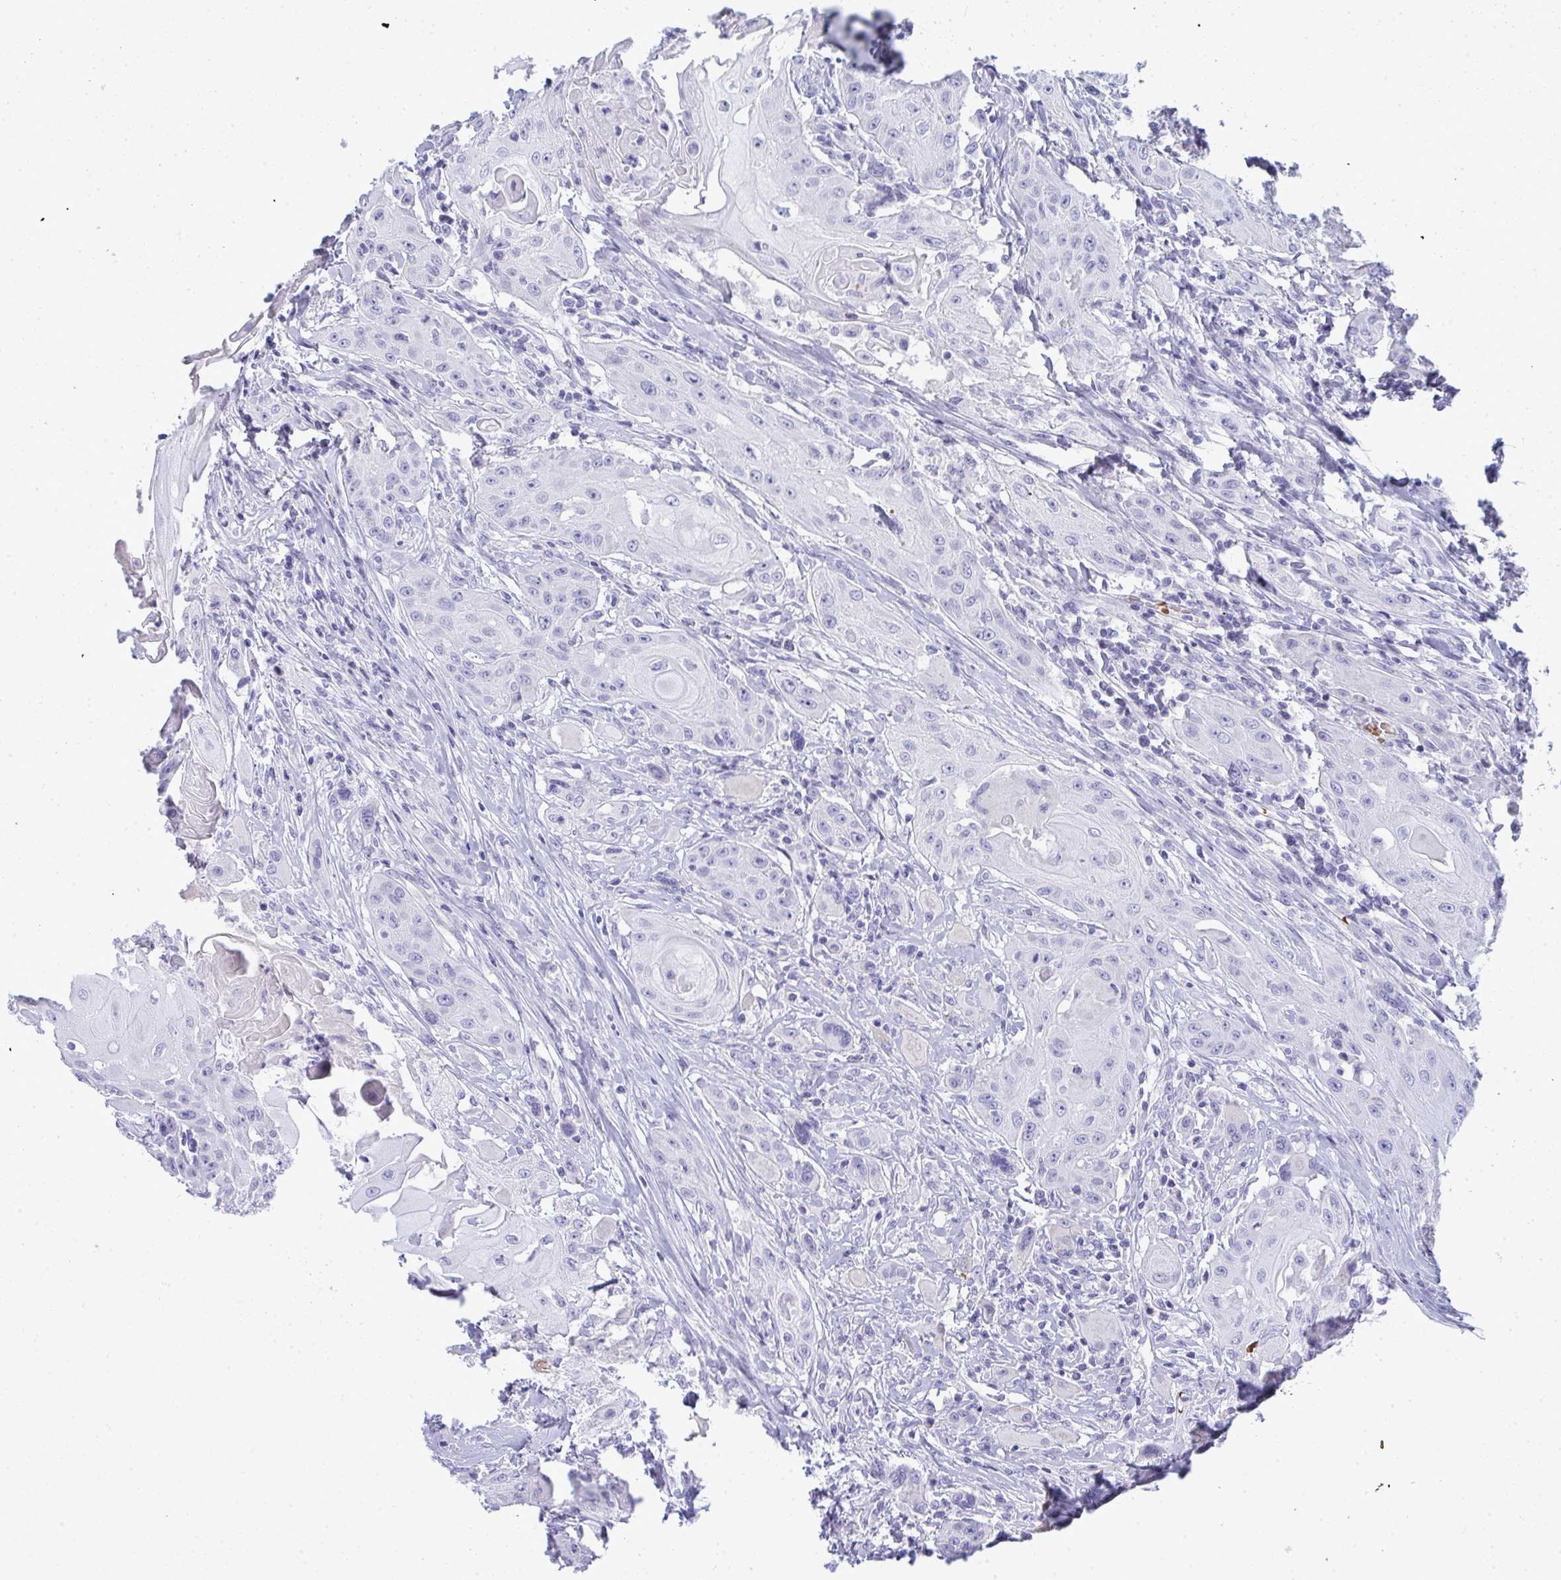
{"staining": {"intensity": "negative", "quantity": "none", "location": "none"}, "tissue": "head and neck cancer", "cell_type": "Tumor cells", "image_type": "cancer", "snomed": [{"axis": "morphology", "description": "Squamous cell carcinoma, NOS"}, {"axis": "topography", "description": "Oral tissue"}, {"axis": "topography", "description": "Head-Neck"}, {"axis": "topography", "description": "Neck, NOS"}], "caption": "Head and neck cancer (squamous cell carcinoma) was stained to show a protein in brown. There is no significant expression in tumor cells. The staining is performed using DAB (3,3'-diaminobenzidine) brown chromogen with nuclei counter-stained in using hematoxylin.", "gene": "ZNF182", "patient": {"sex": "female", "age": 55}}